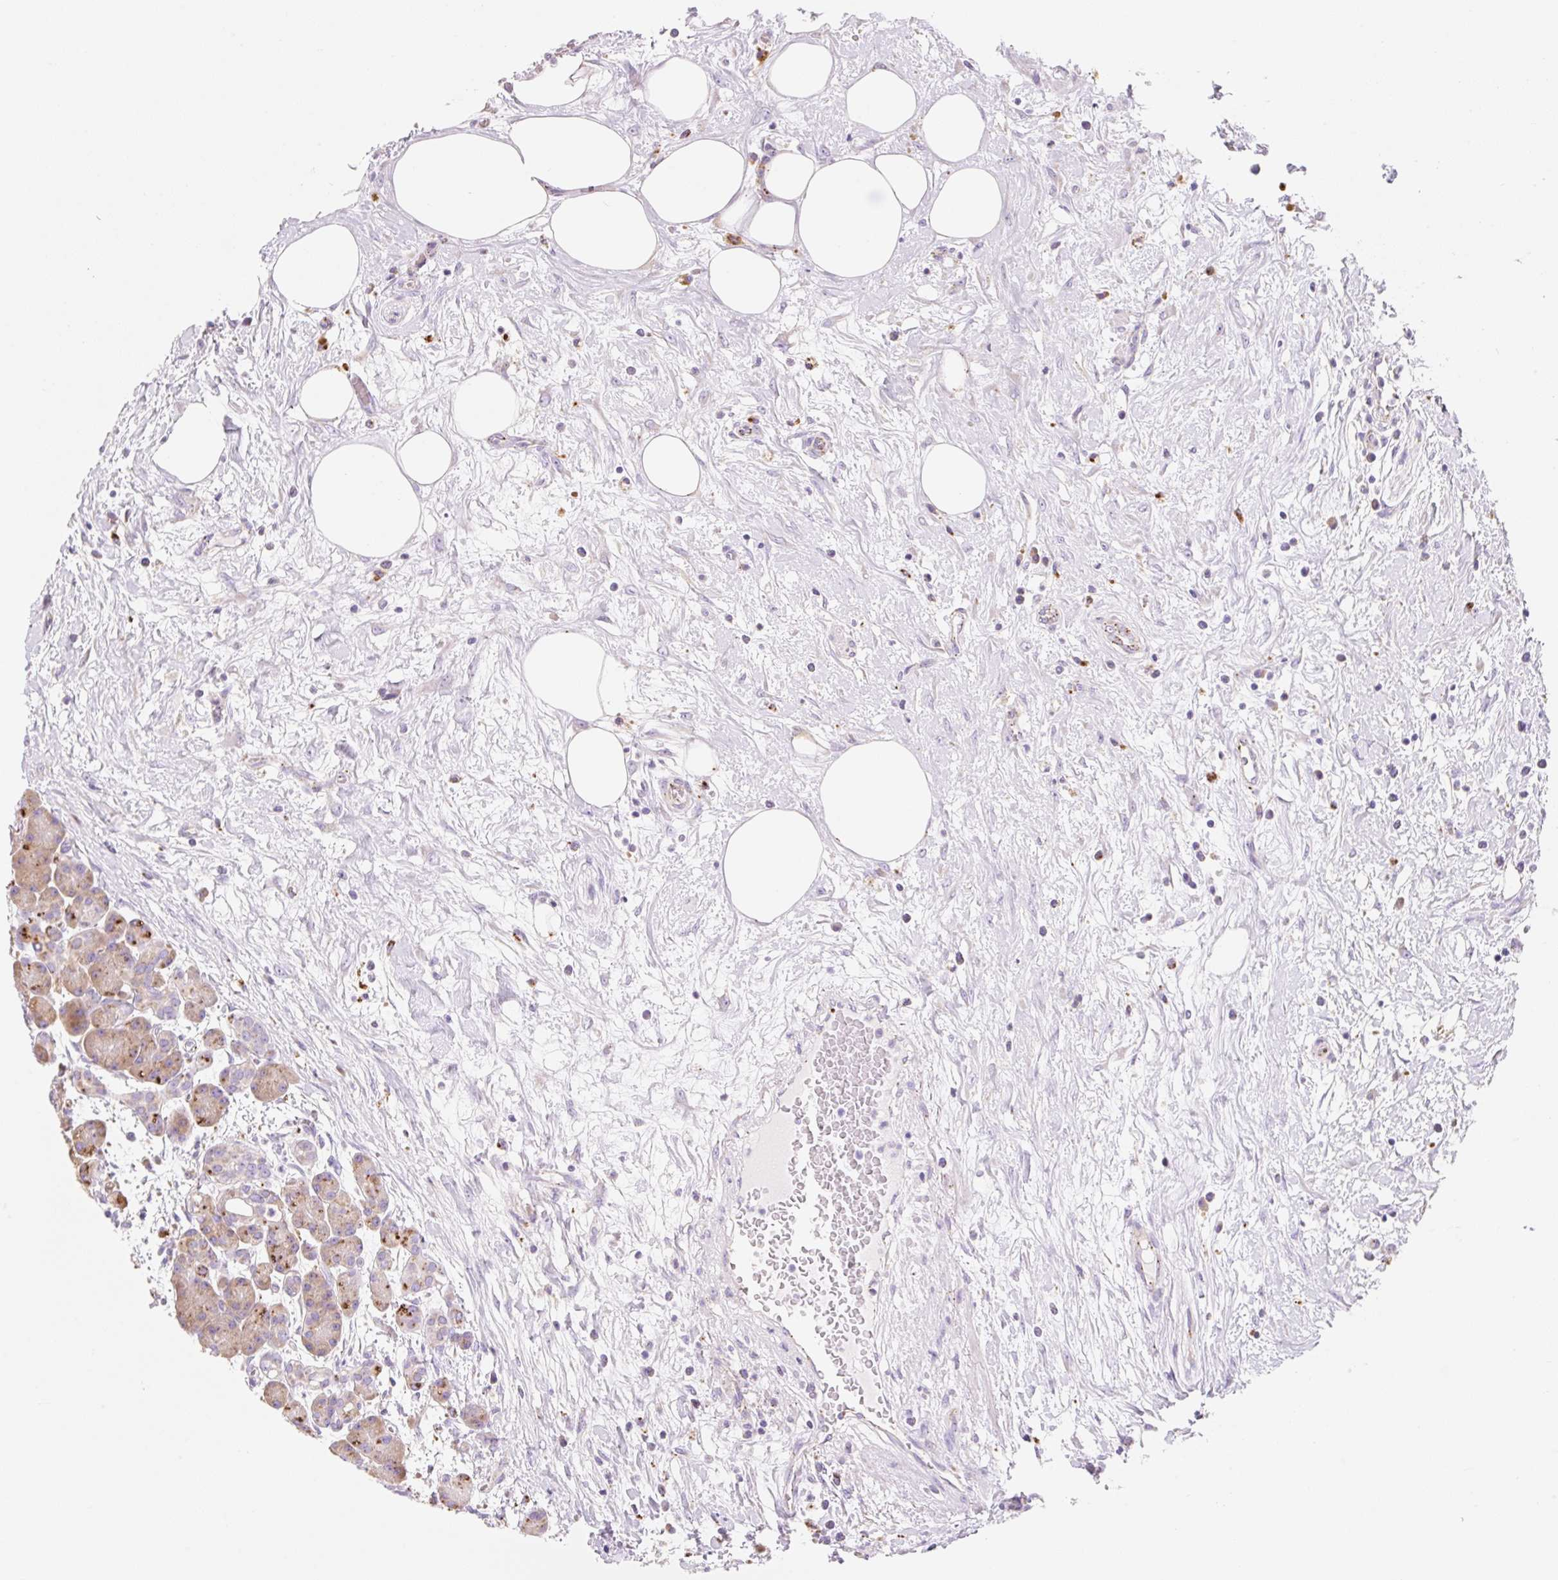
{"staining": {"intensity": "moderate", "quantity": "<25%", "location": "cytoplasmic/membranous"}, "tissue": "pancreas", "cell_type": "Exocrine glandular cells", "image_type": "normal", "snomed": [{"axis": "morphology", "description": "Normal tissue, NOS"}, {"axis": "topography", "description": "Pancreas"}], "caption": "DAB (3,3'-diaminobenzidine) immunohistochemical staining of normal pancreas demonstrates moderate cytoplasmic/membranous protein positivity in approximately <25% of exocrine glandular cells. (DAB IHC with brightfield microscopy, high magnification).", "gene": "CLEC3A", "patient": {"sex": "male", "age": 63}}